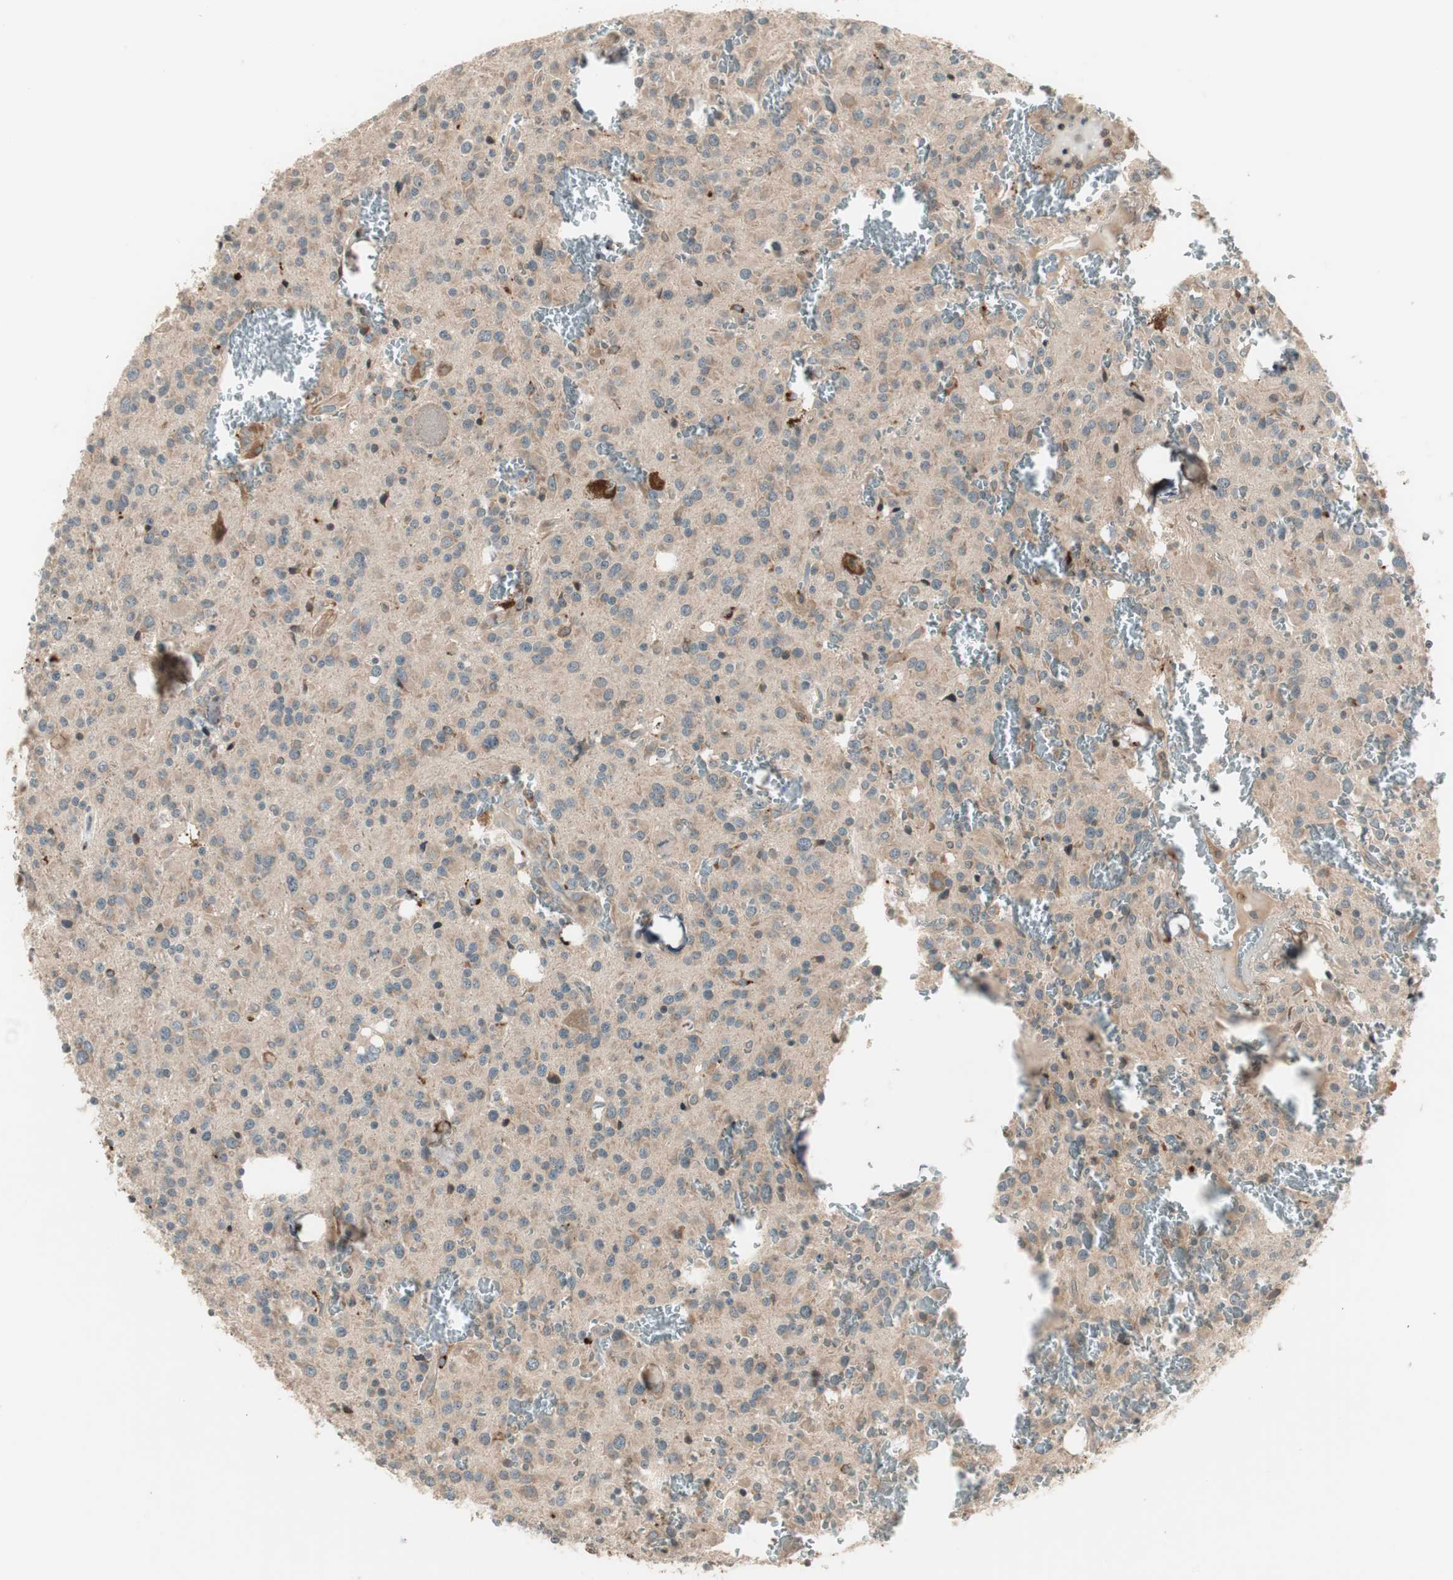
{"staining": {"intensity": "weak", "quantity": ">75%", "location": "cytoplasmic/membranous"}, "tissue": "glioma", "cell_type": "Tumor cells", "image_type": "cancer", "snomed": [{"axis": "morphology", "description": "Glioma, malignant, Low grade"}, {"axis": "topography", "description": "Brain"}], "caption": "This is a histology image of immunohistochemistry (IHC) staining of glioma, which shows weak expression in the cytoplasmic/membranous of tumor cells.", "gene": "SFRP1", "patient": {"sex": "male", "age": 58}}